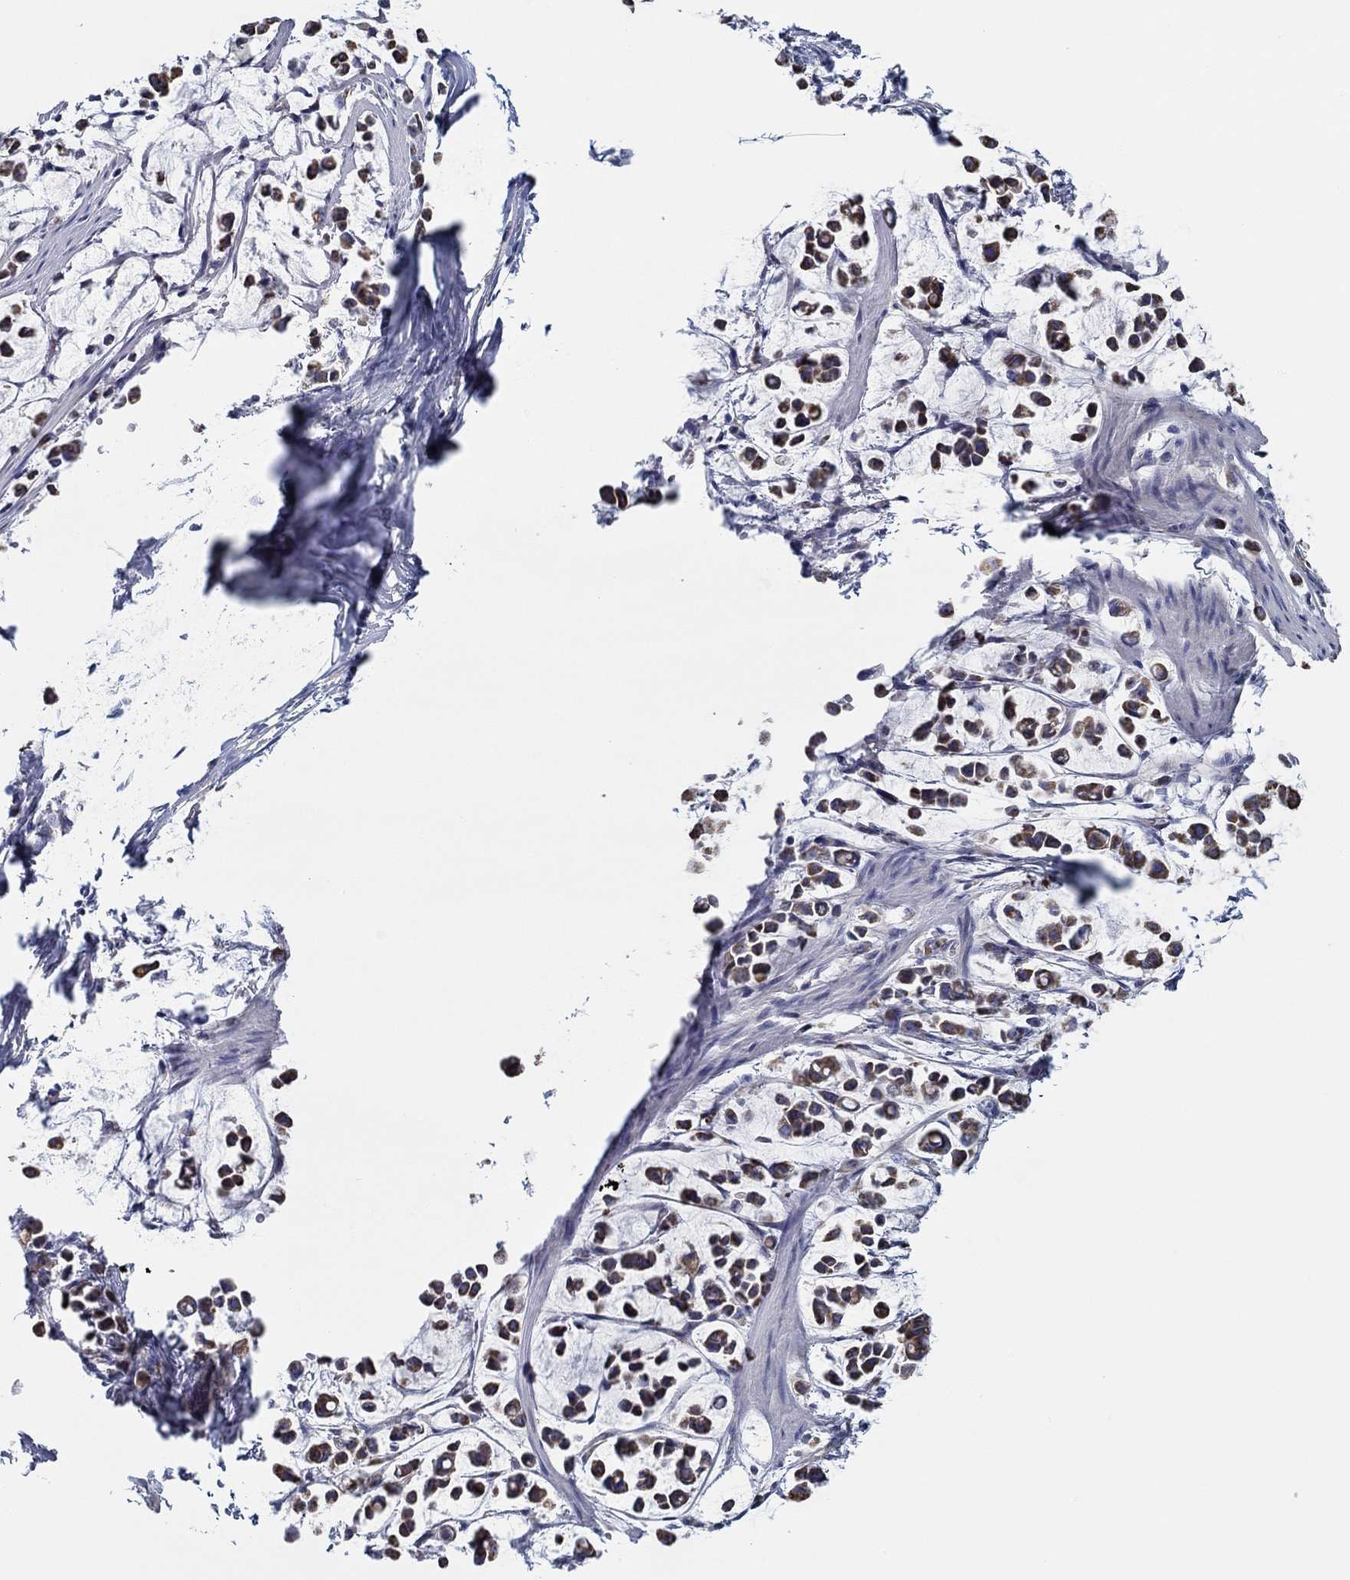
{"staining": {"intensity": "strong", "quantity": ">75%", "location": "cytoplasmic/membranous"}, "tissue": "stomach cancer", "cell_type": "Tumor cells", "image_type": "cancer", "snomed": [{"axis": "morphology", "description": "Adenocarcinoma, NOS"}, {"axis": "topography", "description": "Stomach"}], "caption": "Strong cytoplasmic/membranous protein expression is seen in about >75% of tumor cells in stomach cancer (adenocarcinoma). (DAB (3,3'-diaminobenzidine) = brown stain, brightfield microscopy at high magnification).", "gene": "CFAP61", "patient": {"sex": "male", "age": 82}}